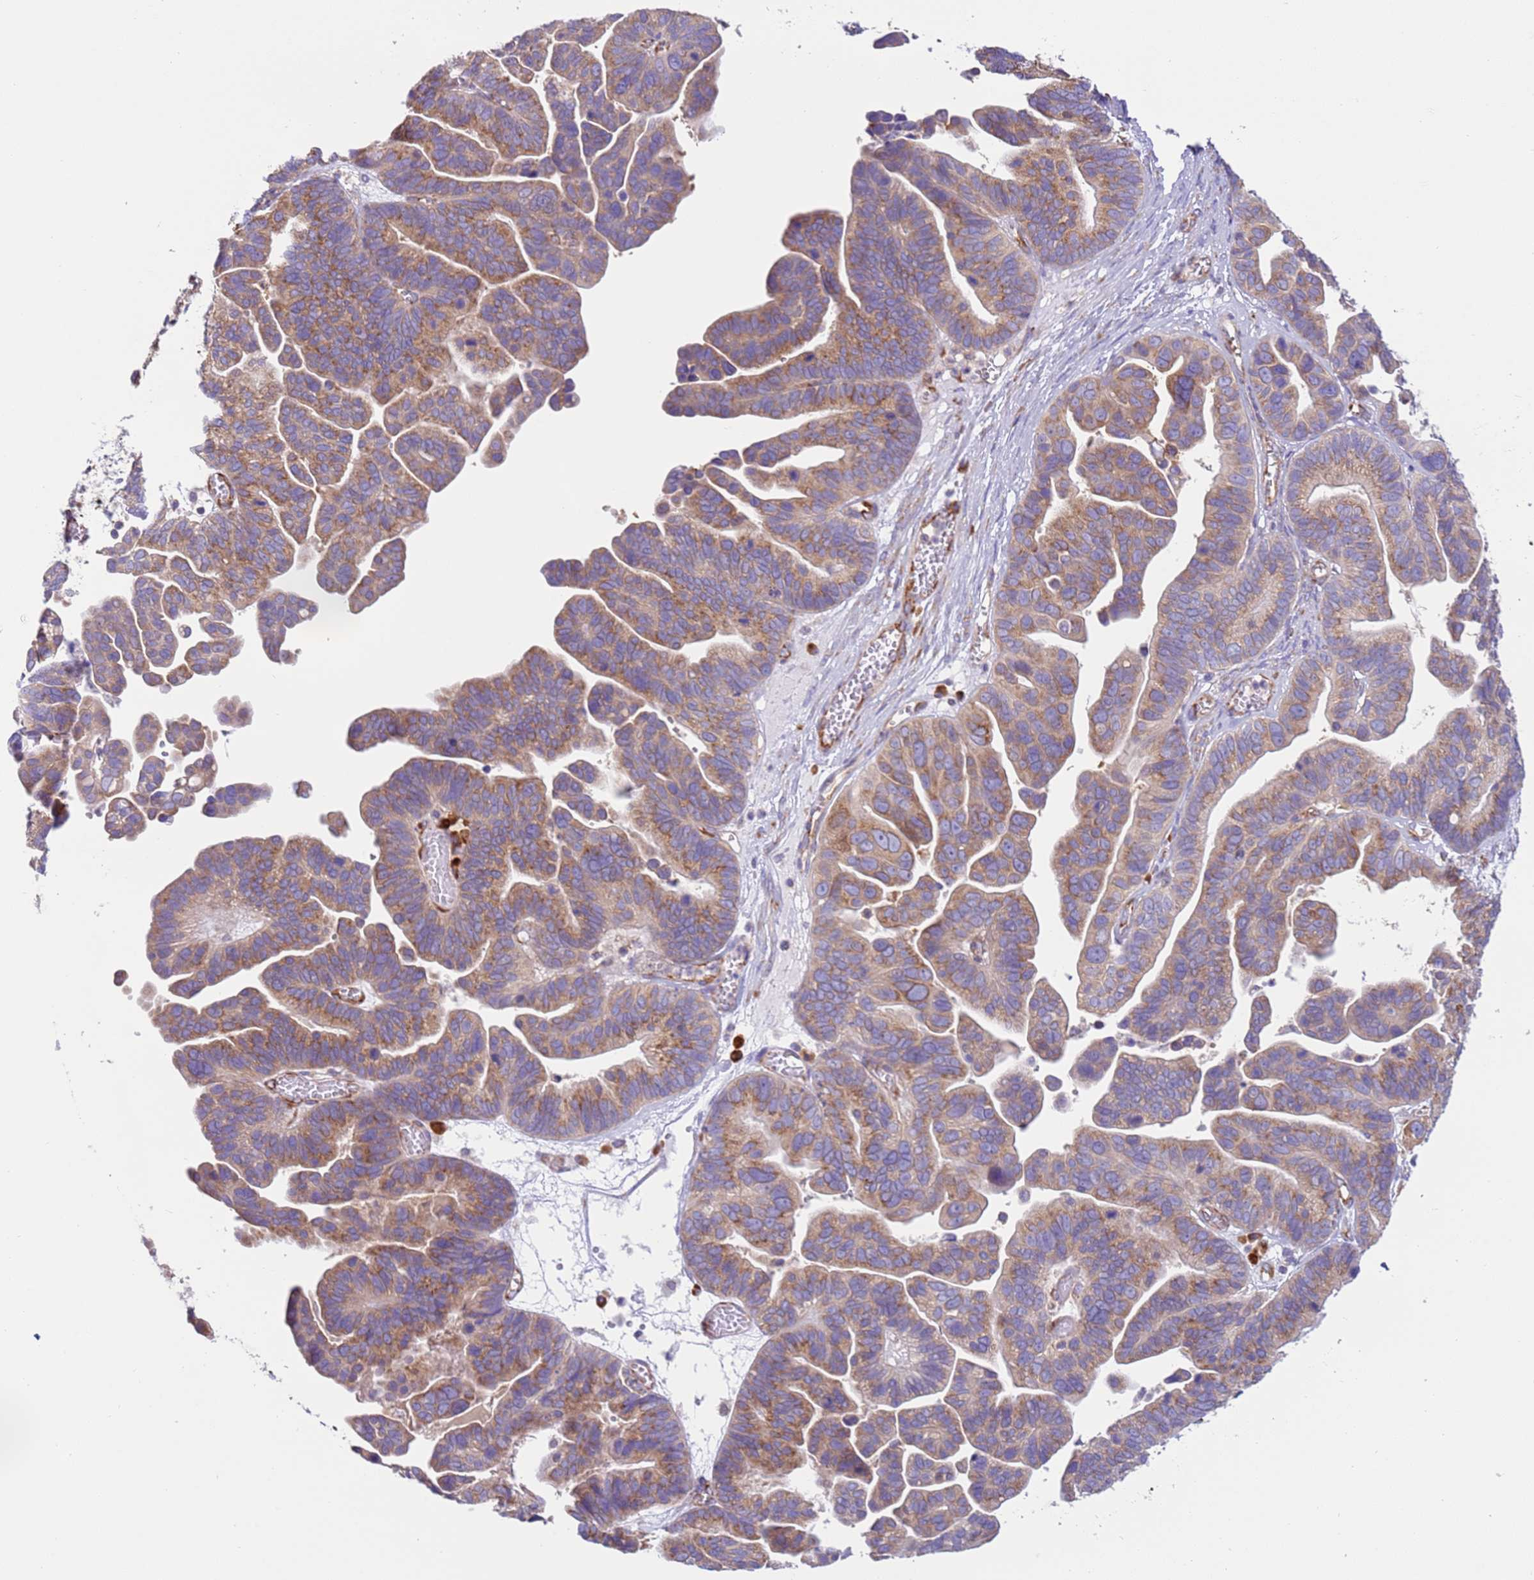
{"staining": {"intensity": "moderate", "quantity": ">75%", "location": "cytoplasmic/membranous"}, "tissue": "ovarian cancer", "cell_type": "Tumor cells", "image_type": "cancer", "snomed": [{"axis": "morphology", "description": "Cystadenocarcinoma, serous, NOS"}, {"axis": "topography", "description": "Ovary"}], "caption": "Protein expression analysis of human ovarian cancer (serous cystadenocarcinoma) reveals moderate cytoplasmic/membranous staining in about >75% of tumor cells.", "gene": "VARS1", "patient": {"sex": "female", "age": 56}}